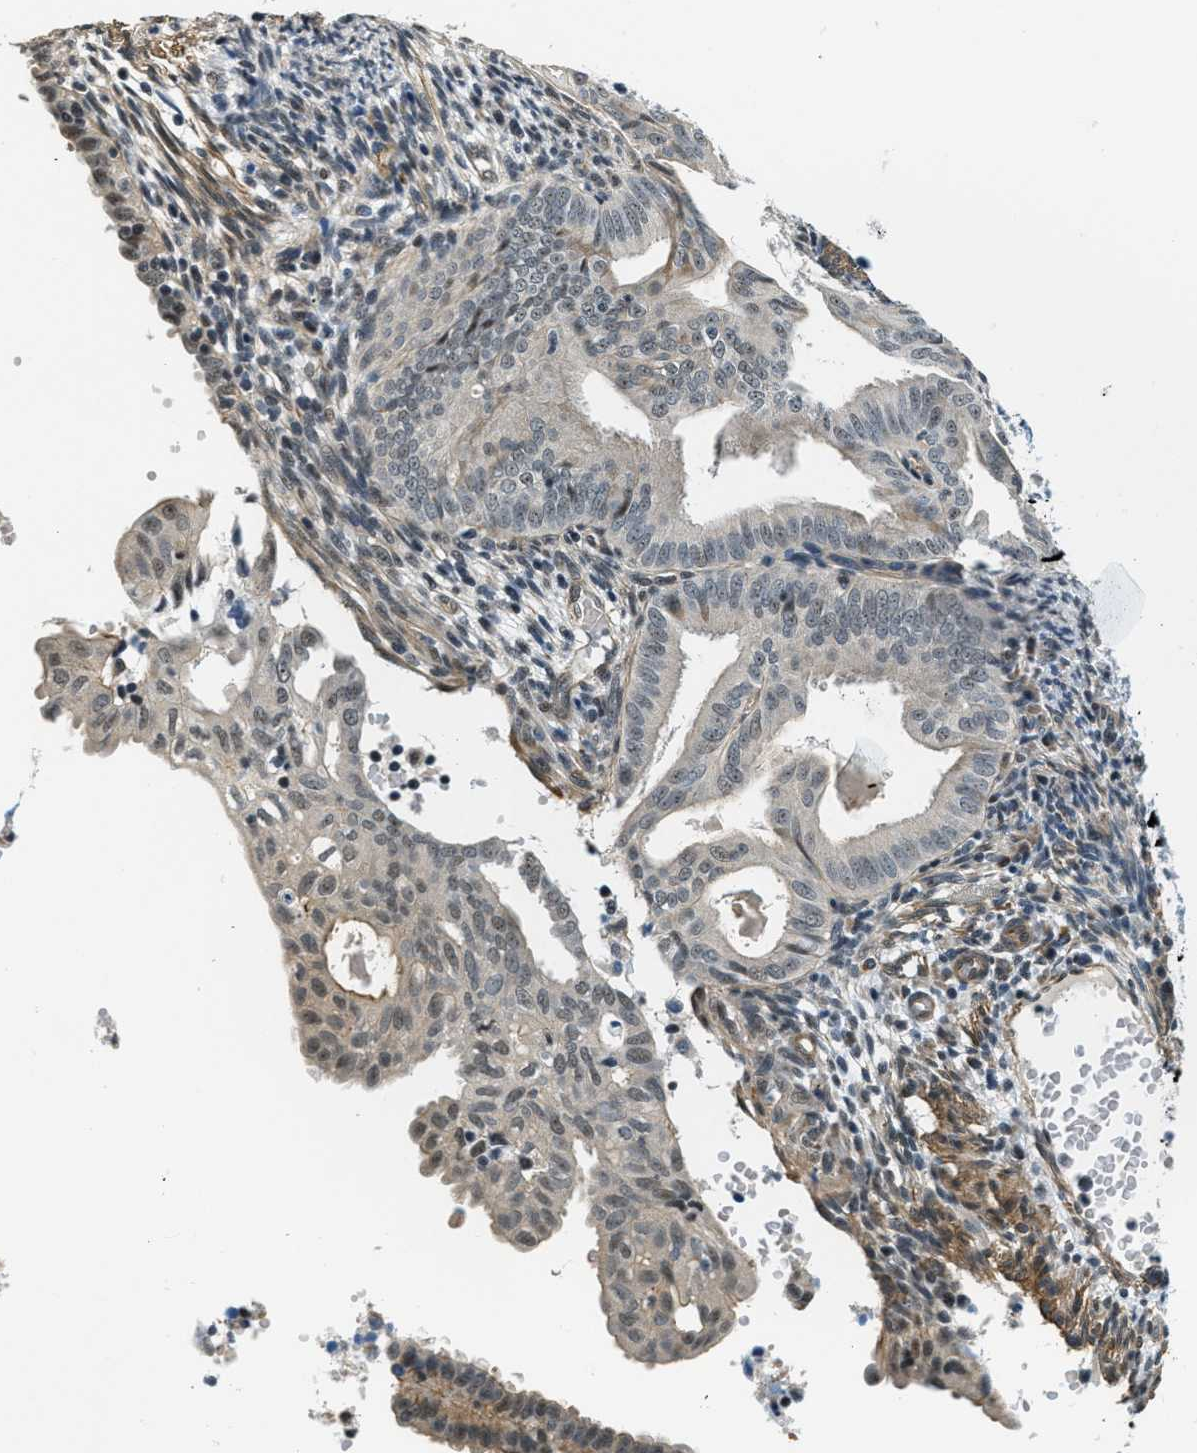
{"staining": {"intensity": "moderate", "quantity": "25%-75%", "location": "cytoplasmic/membranous,nuclear"}, "tissue": "endometrial cancer", "cell_type": "Tumor cells", "image_type": "cancer", "snomed": [{"axis": "morphology", "description": "Adenocarcinoma, NOS"}, {"axis": "topography", "description": "Endometrium"}], "caption": "Brown immunohistochemical staining in endometrial cancer (adenocarcinoma) demonstrates moderate cytoplasmic/membranous and nuclear staining in about 25%-75% of tumor cells.", "gene": "CFAP36", "patient": {"sex": "female", "age": 58}}